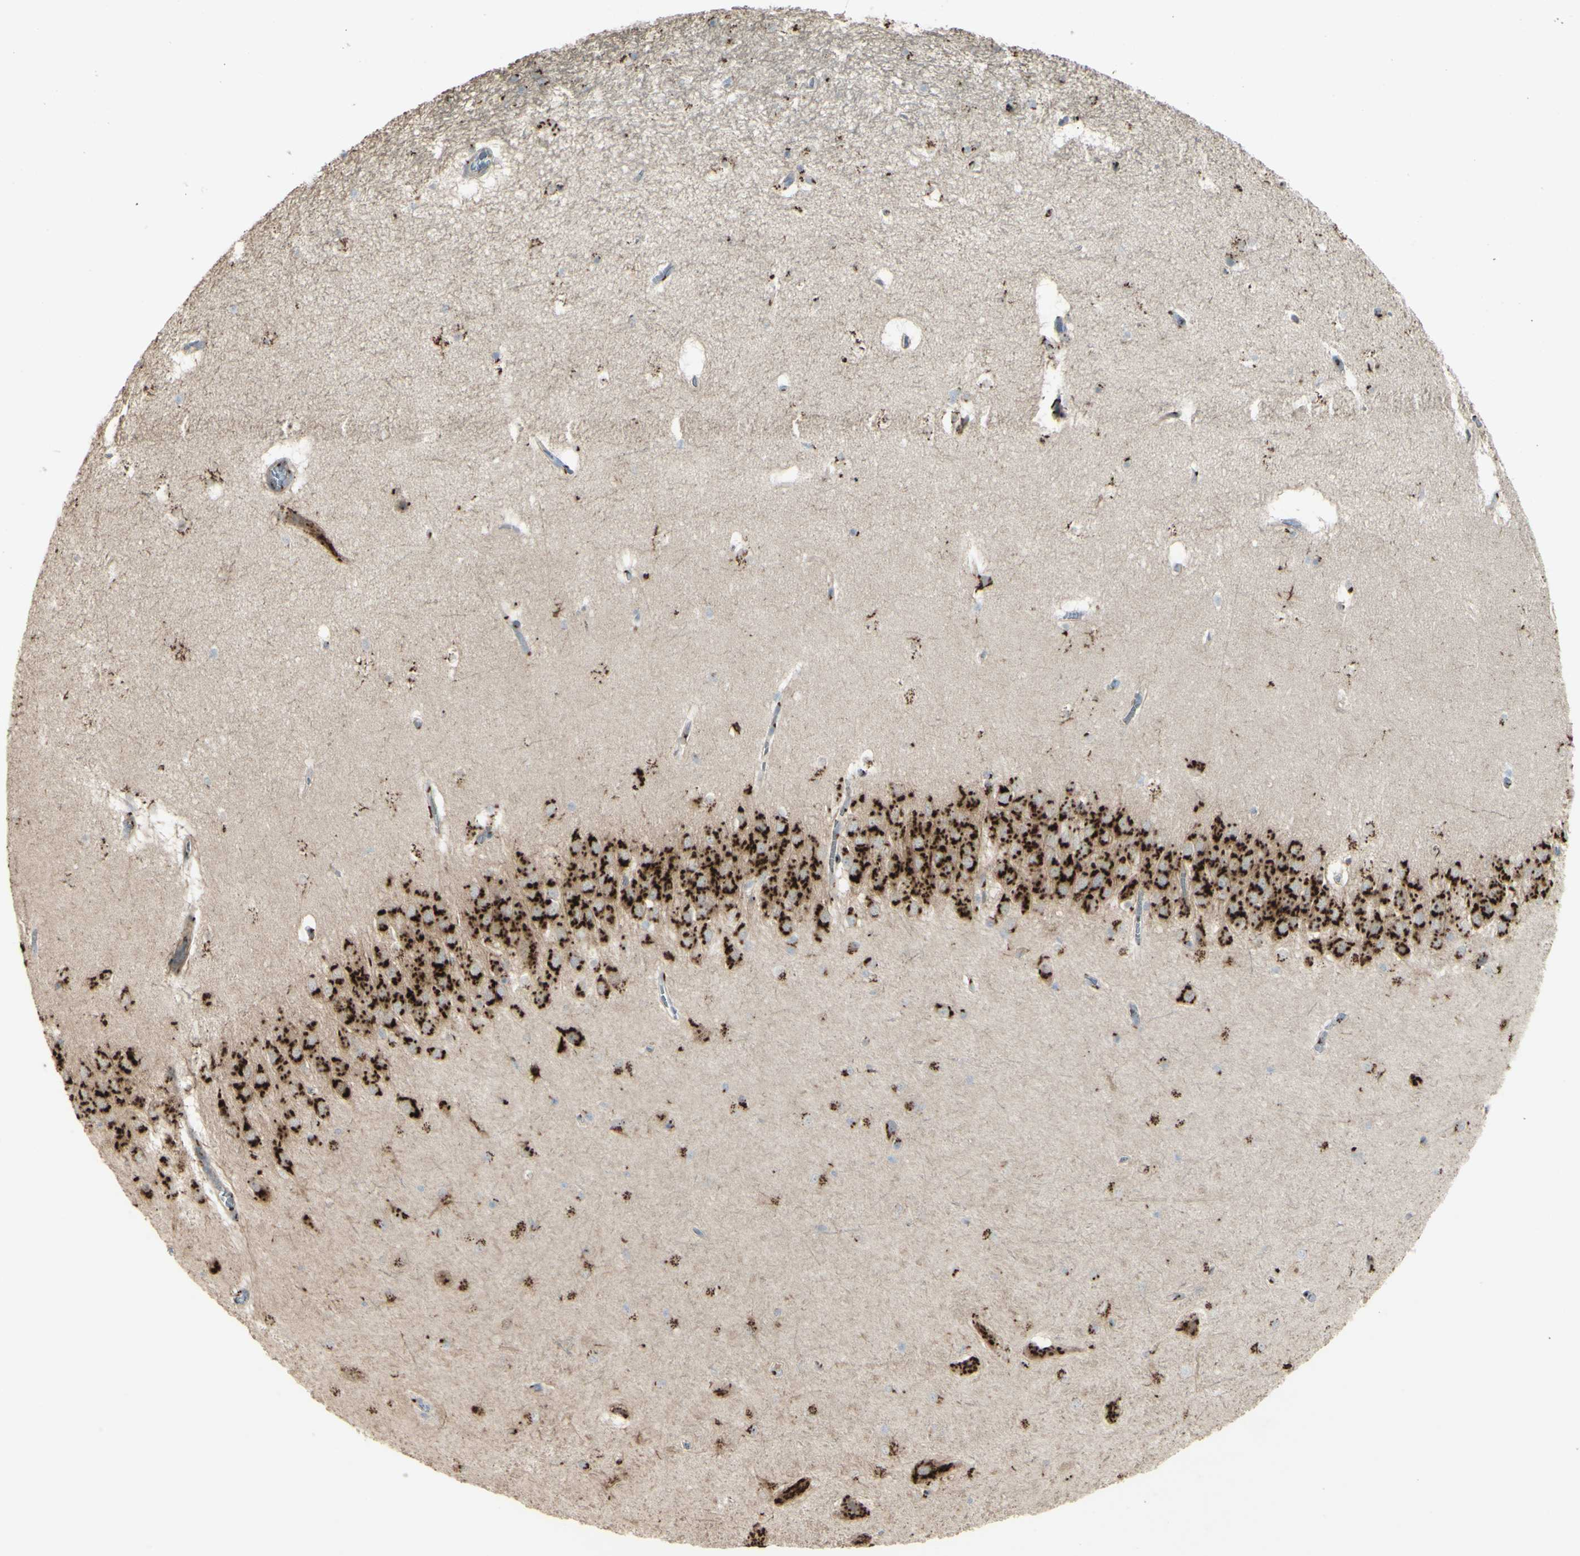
{"staining": {"intensity": "moderate", "quantity": ">75%", "location": "cytoplasmic/membranous"}, "tissue": "hippocampus", "cell_type": "Glial cells", "image_type": "normal", "snomed": [{"axis": "morphology", "description": "Normal tissue, NOS"}, {"axis": "topography", "description": "Hippocampus"}], "caption": "A brown stain shows moderate cytoplasmic/membranous staining of a protein in glial cells of normal hippocampus. (brown staining indicates protein expression, while blue staining denotes nuclei).", "gene": "BPNT2", "patient": {"sex": "male", "age": 45}}